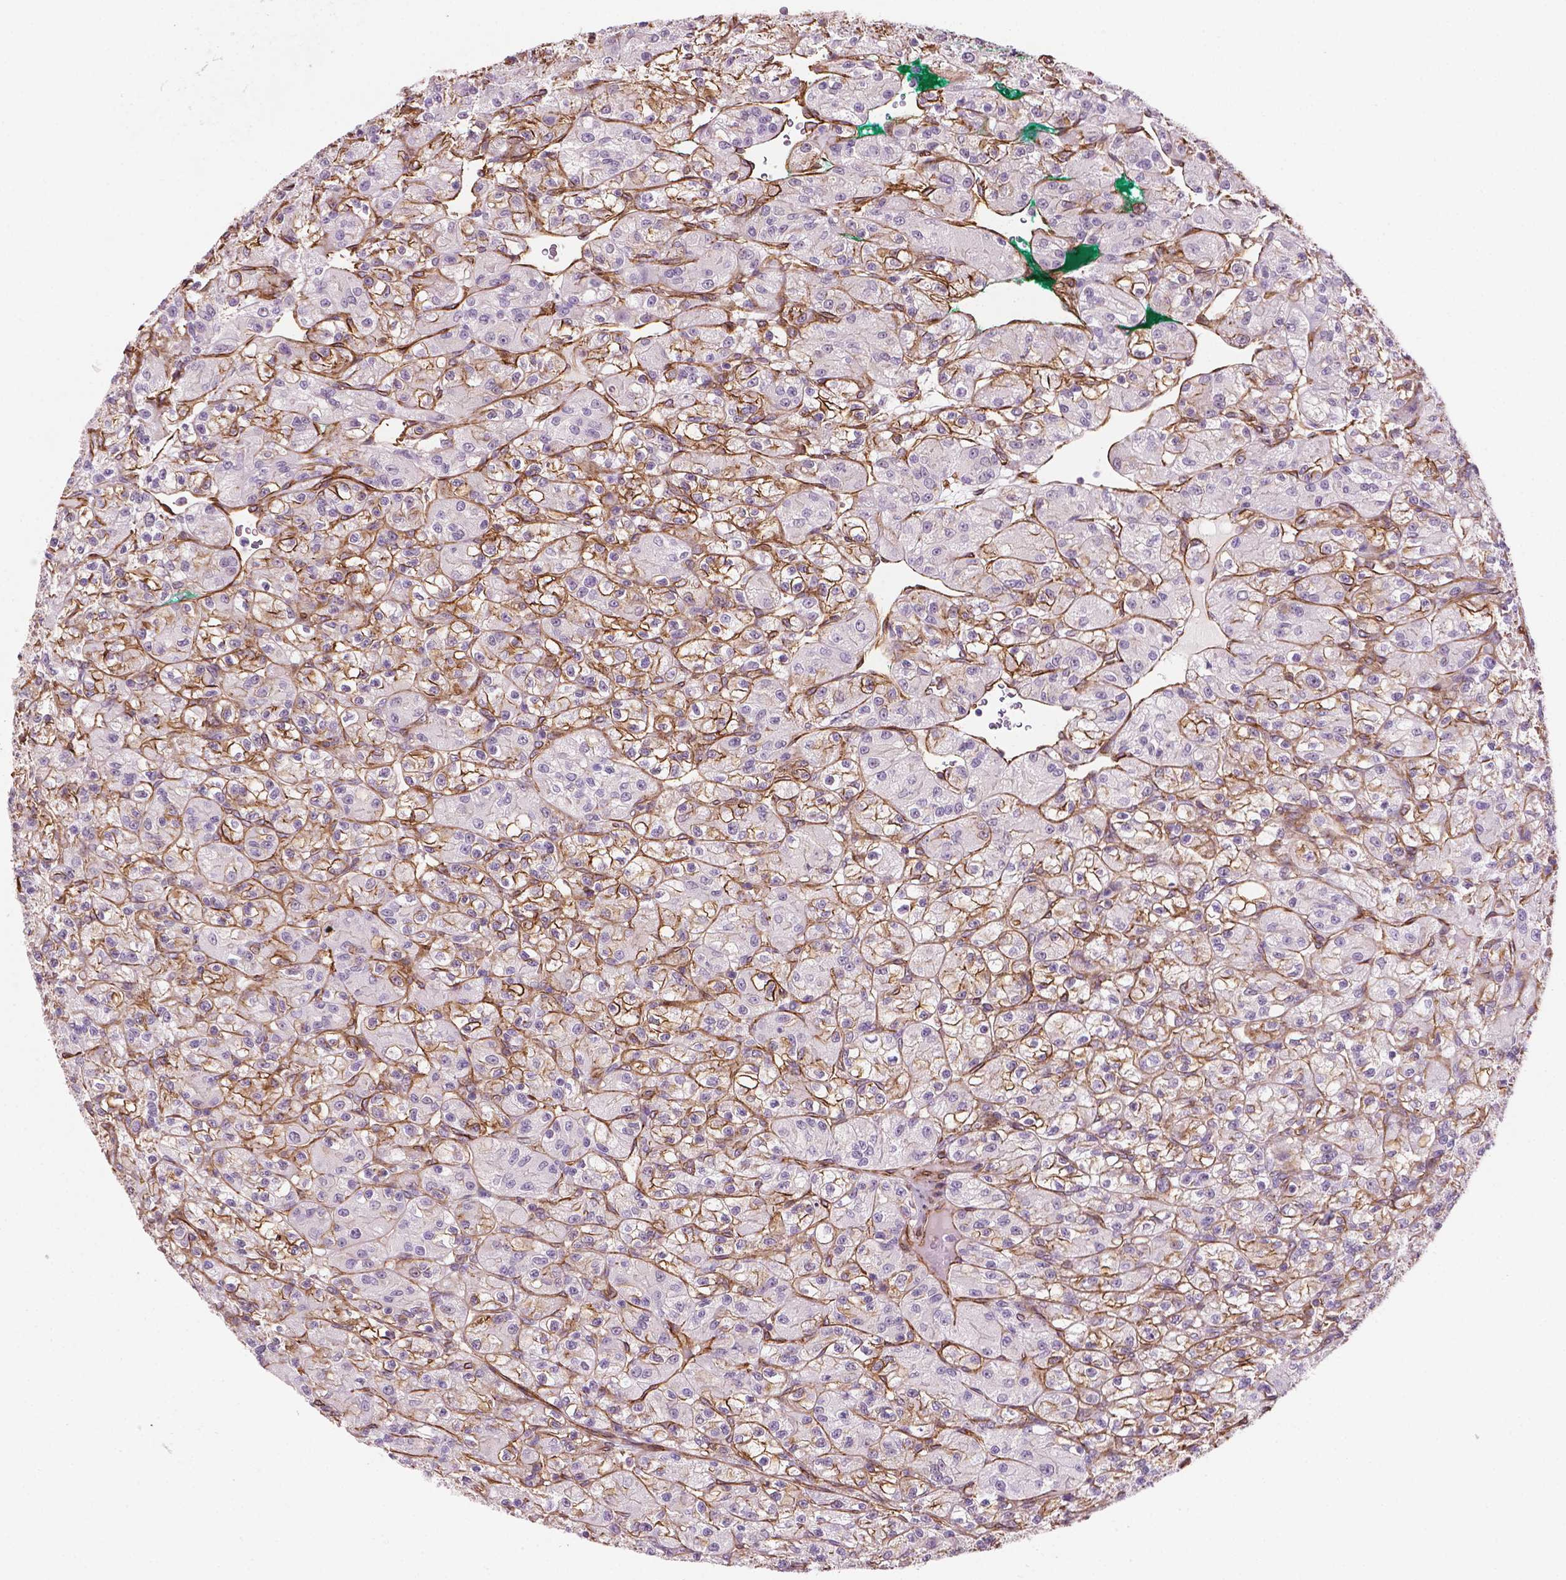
{"staining": {"intensity": "moderate", "quantity": "<25%", "location": "cytoplasmic/membranous"}, "tissue": "renal cancer", "cell_type": "Tumor cells", "image_type": "cancer", "snomed": [{"axis": "morphology", "description": "Adenocarcinoma, NOS"}, {"axis": "topography", "description": "Kidney"}], "caption": "Immunohistochemical staining of renal adenocarcinoma shows low levels of moderate cytoplasmic/membranous protein positivity in approximately <25% of tumor cells.", "gene": "EGFL8", "patient": {"sex": "female", "age": 70}}